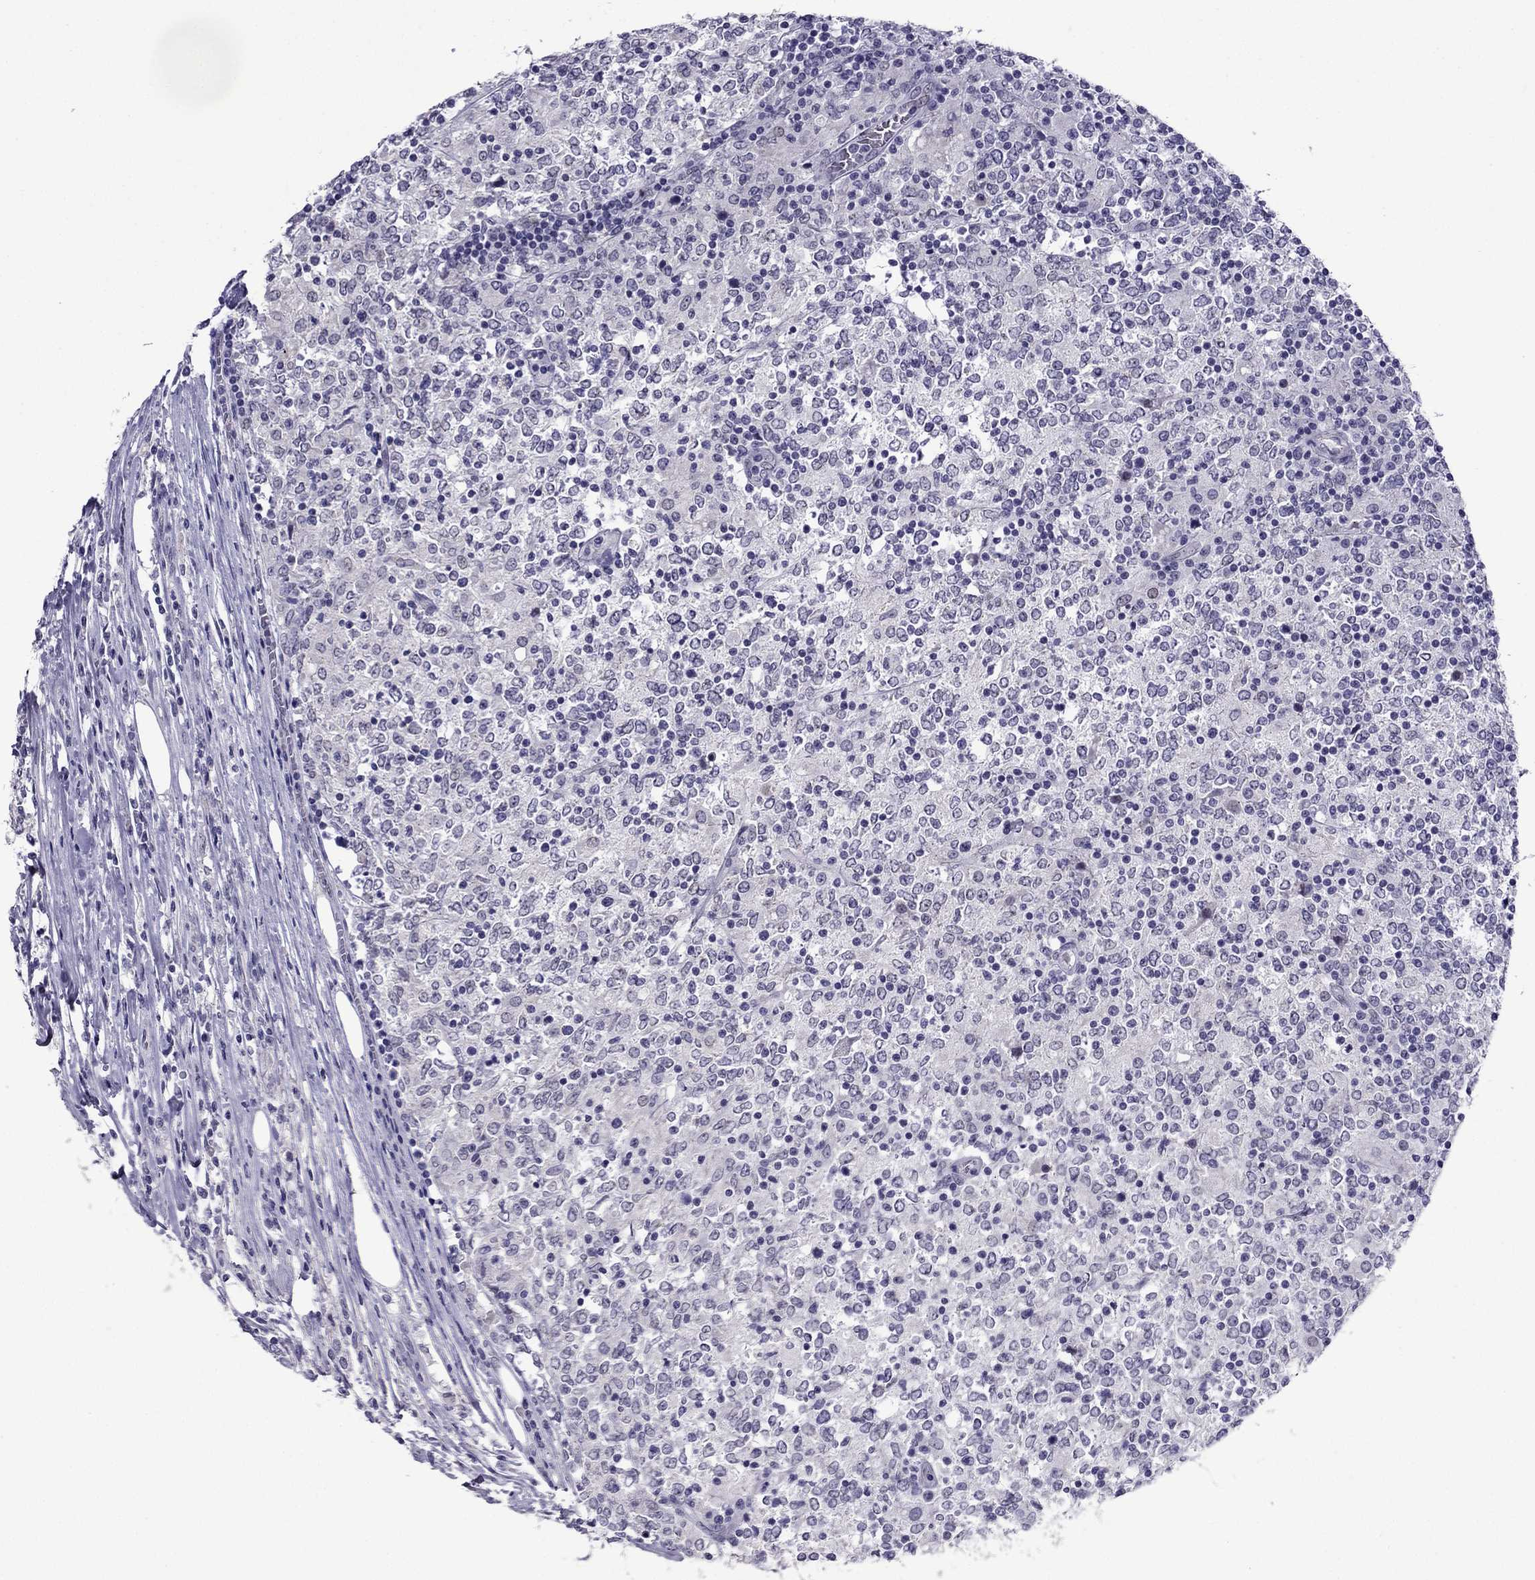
{"staining": {"intensity": "negative", "quantity": "none", "location": "none"}, "tissue": "lymphoma", "cell_type": "Tumor cells", "image_type": "cancer", "snomed": [{"axis": "morphology", "description": "Malignant lymphoma, non-Hodgkin's type, High grade"}, {"axis": "topography", "description": "Lymph node"}], "caption": "High magnification brightfield microscopy of high-grade malignant lymphoma, non-Hodgkin's type stained with DAB (brown) and counterstained with hematoxylin (blue): tumor cells show no significant staining. (Immunohistochemistry (ihc), brightfield microscopy, high magnification).", "gene": "MYBPH", "patient": {"sex": "female", "age": 84}}